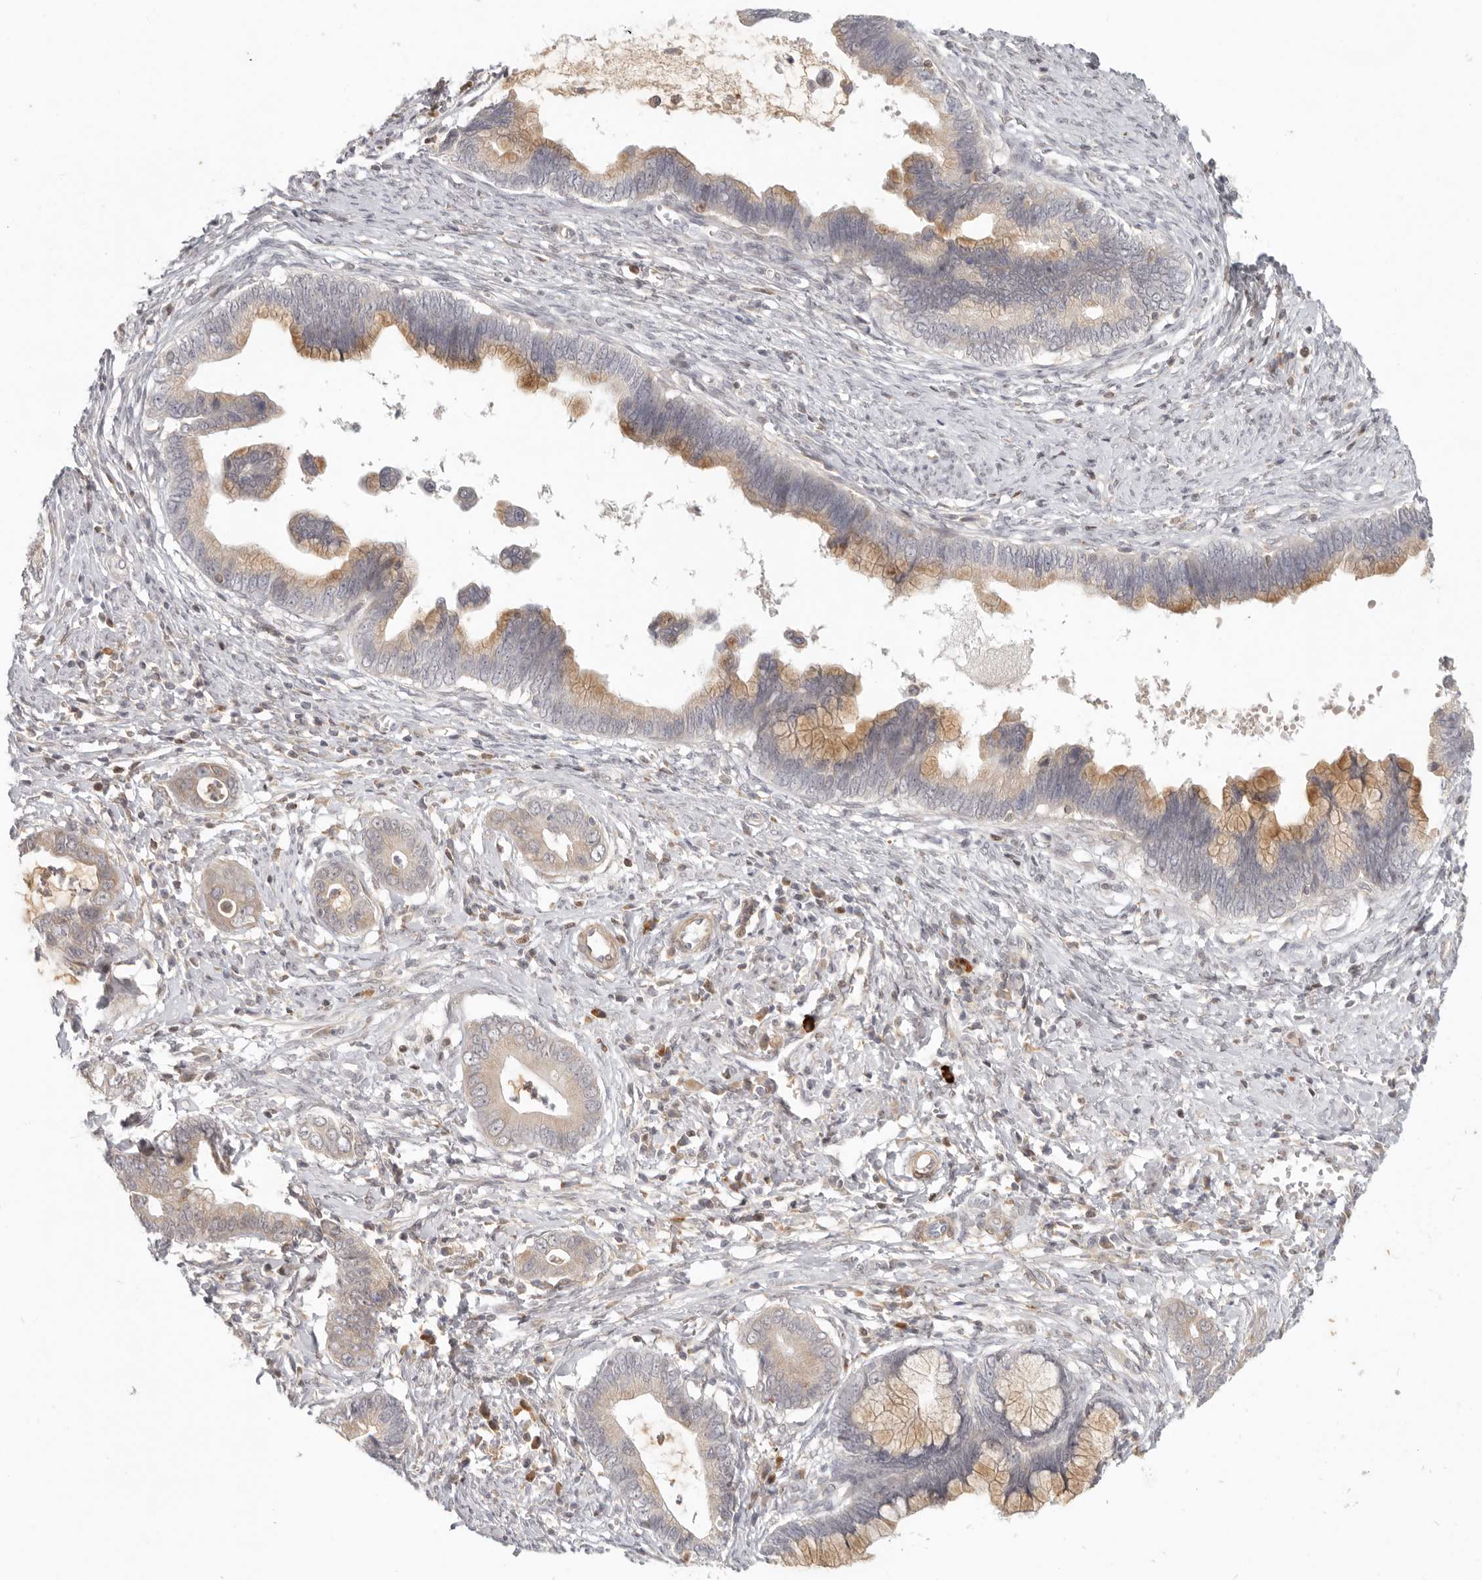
{"staining": {"intensity": "moderate", "quantity": "<25%", "location": "cytoplasmic/membranous"}, "tissue": "cervical cancer", "cell_type": "Tumor cells", "image_type": "cancer", "snomed": [{"axis": "morphology", "description": "Adenocarcinoma, NOS"}, {"axis": "topography", "description": "Cervix"}], "caption": "IHC histopathology image of neoplastic tissue: cervical cancer stained using immunohistochemistry (IHC) reveals low levels of moderate protein expression localized specifically in the cytoplasmic/membranous of tumor cells, appearing as a cytoplasmic/membranous brown color.", "gene": "AHDC1", "patient": {"sex": "female", "age": 44}}